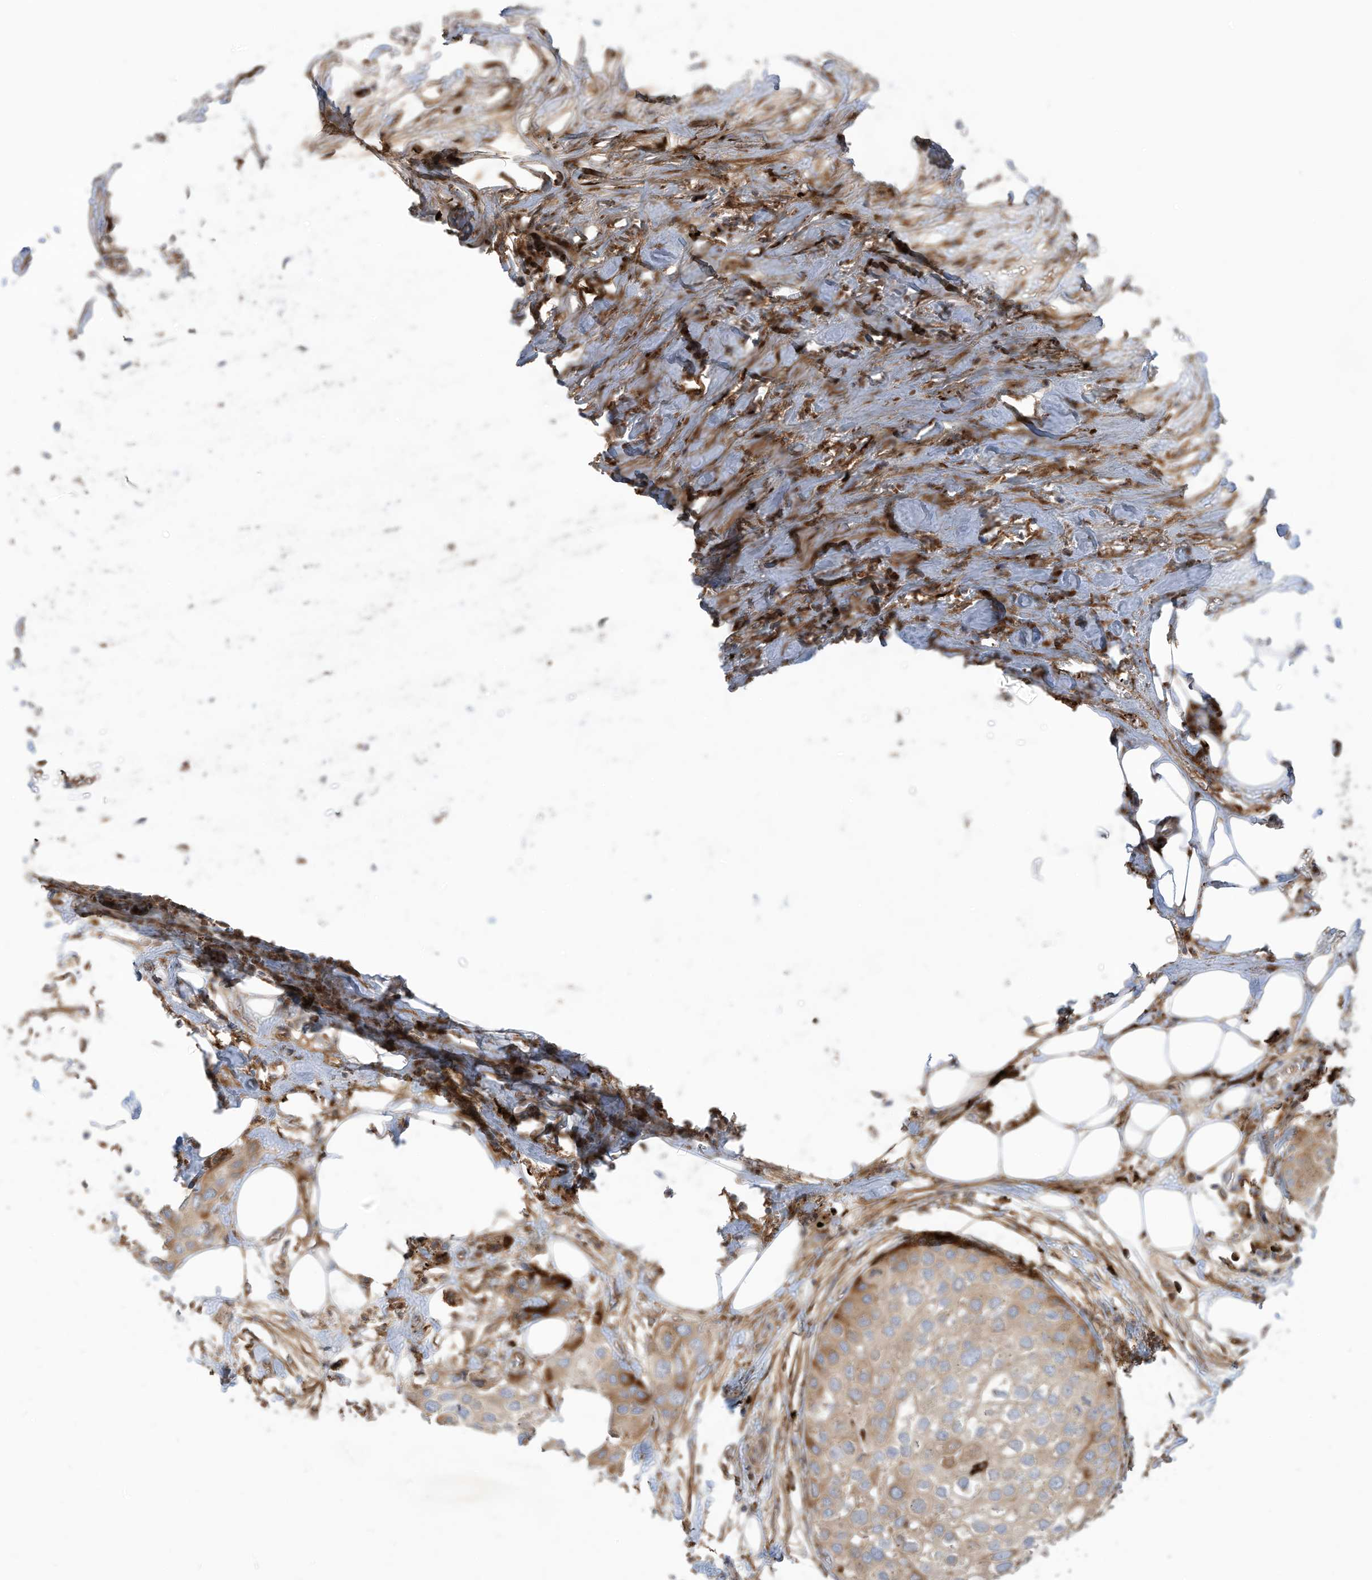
{"staining": {"intensity": "moderate", "quantity": "25%-75%", "location": "cytoplasmic/membranous"}, "tissue": "urothelial cancer", "cell_type": "Tumor cells", "image_type": "cancer", "snomed": [{"axis": "morphology", "description": "Urothelial carcinoma, High grade"}, {"axis": "topography", "description": "Urinary bladder"}], "caption": "A micrograph showing moderate cytoplasmic/membranous positivity in about 25%-75% of tumor cells in urothelial cancer, as visualized by brown immunohistochemical staining.", "gene": "TRNAU1AP", "patient": {"sex": "male", "age": 64}}